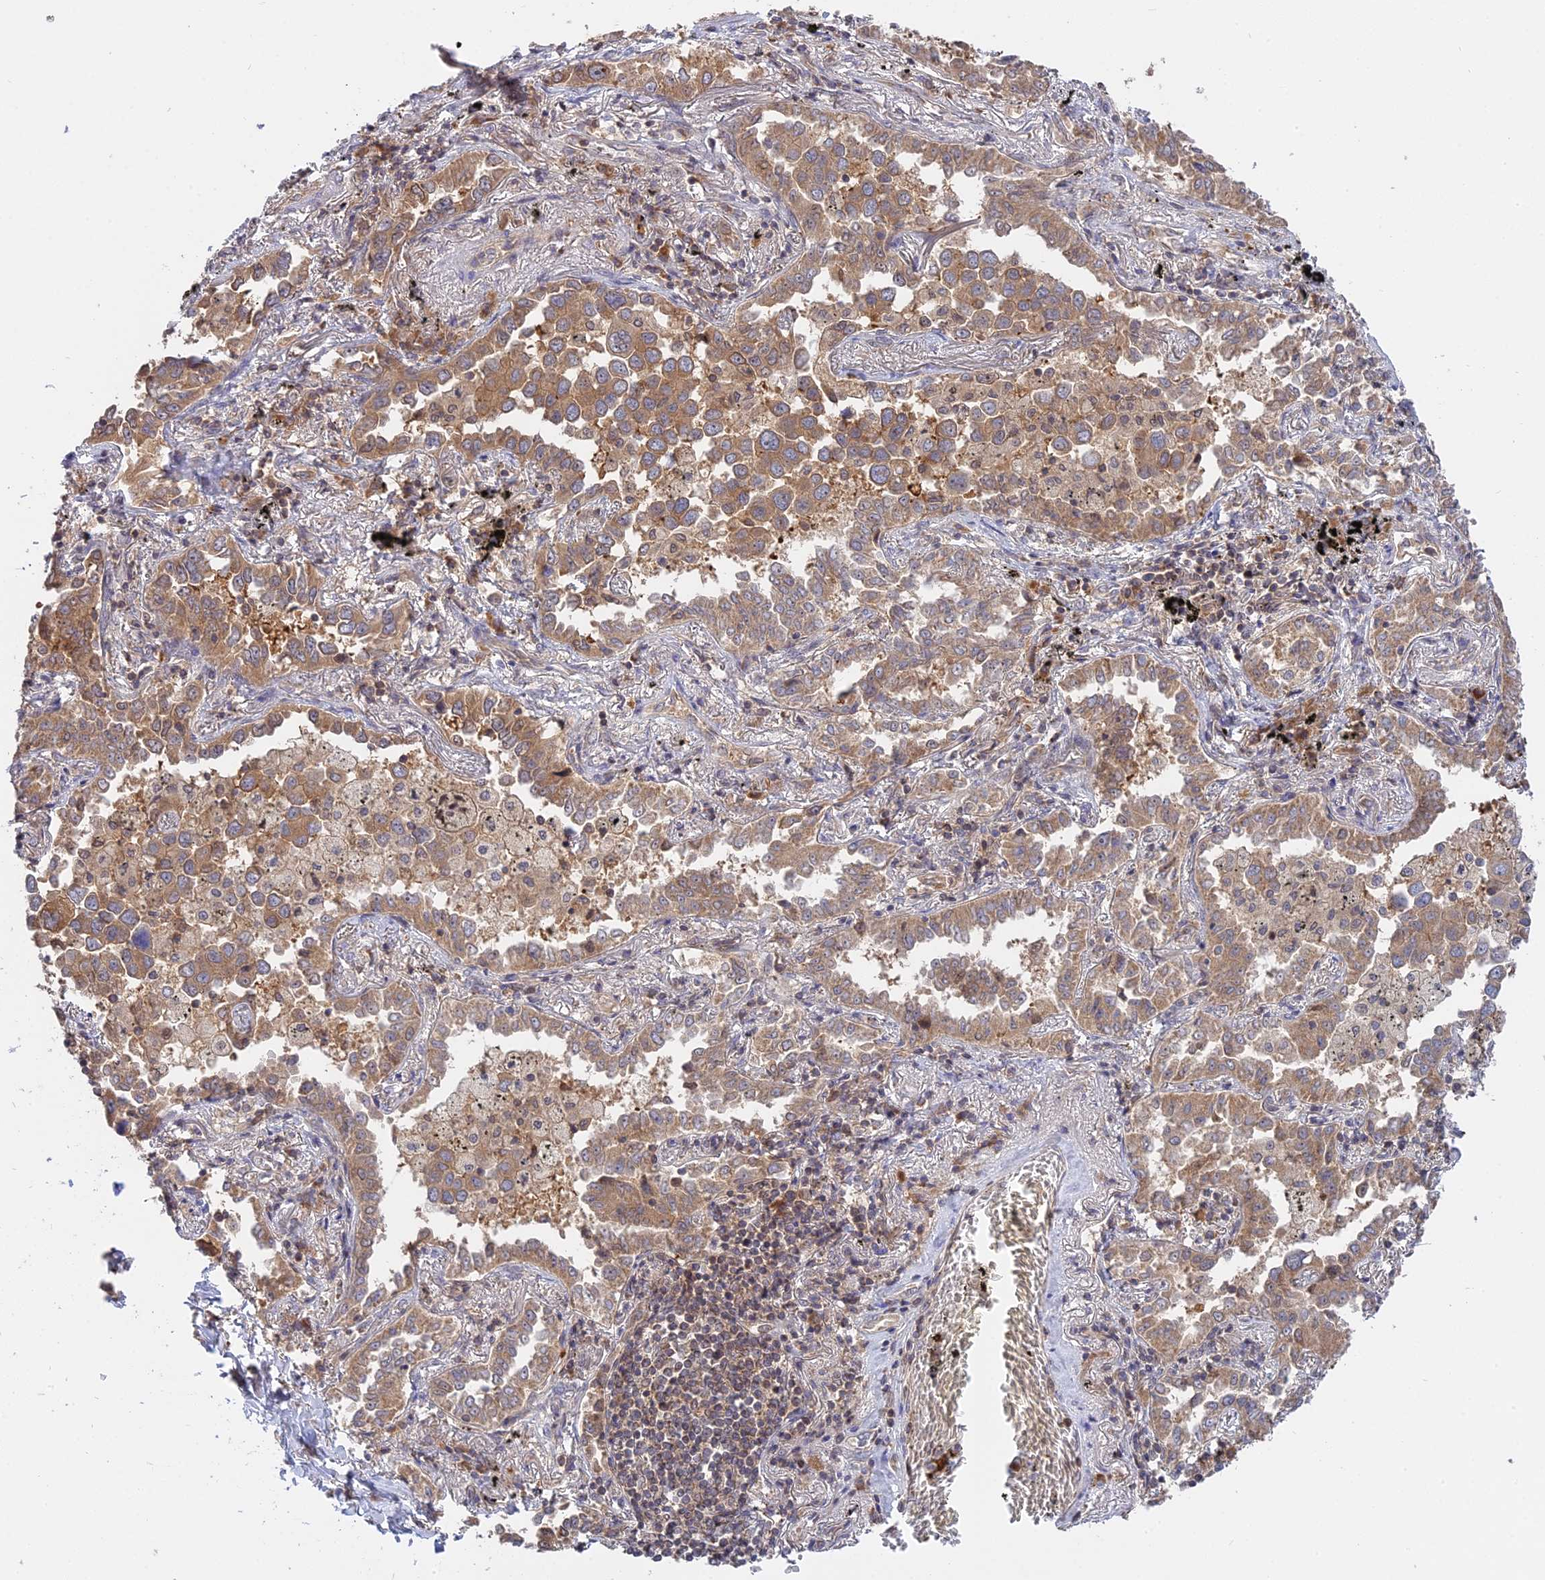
{"staining": {"intensity": "moderate", "quantity": ">75%", "location": "cytoplasmic/membranous"}, "tissue": "lung cancer", "cell_type": "Tumor cells", "image_type": "cancer", "snomed": [{"axis": "morphology", "description": "Adenocarcinoma, NOS"}, {"axis": "topography", "description": "Lung"}], "caption": "The photomicrograph exhibits immunohistochemical staining of lung cancer. There is moderate cytoplasmic/membranous positivity is identified in about >75% of tumor cells.", "gene": "IL21R", "patient": {"sex": "male", "age": 67}}